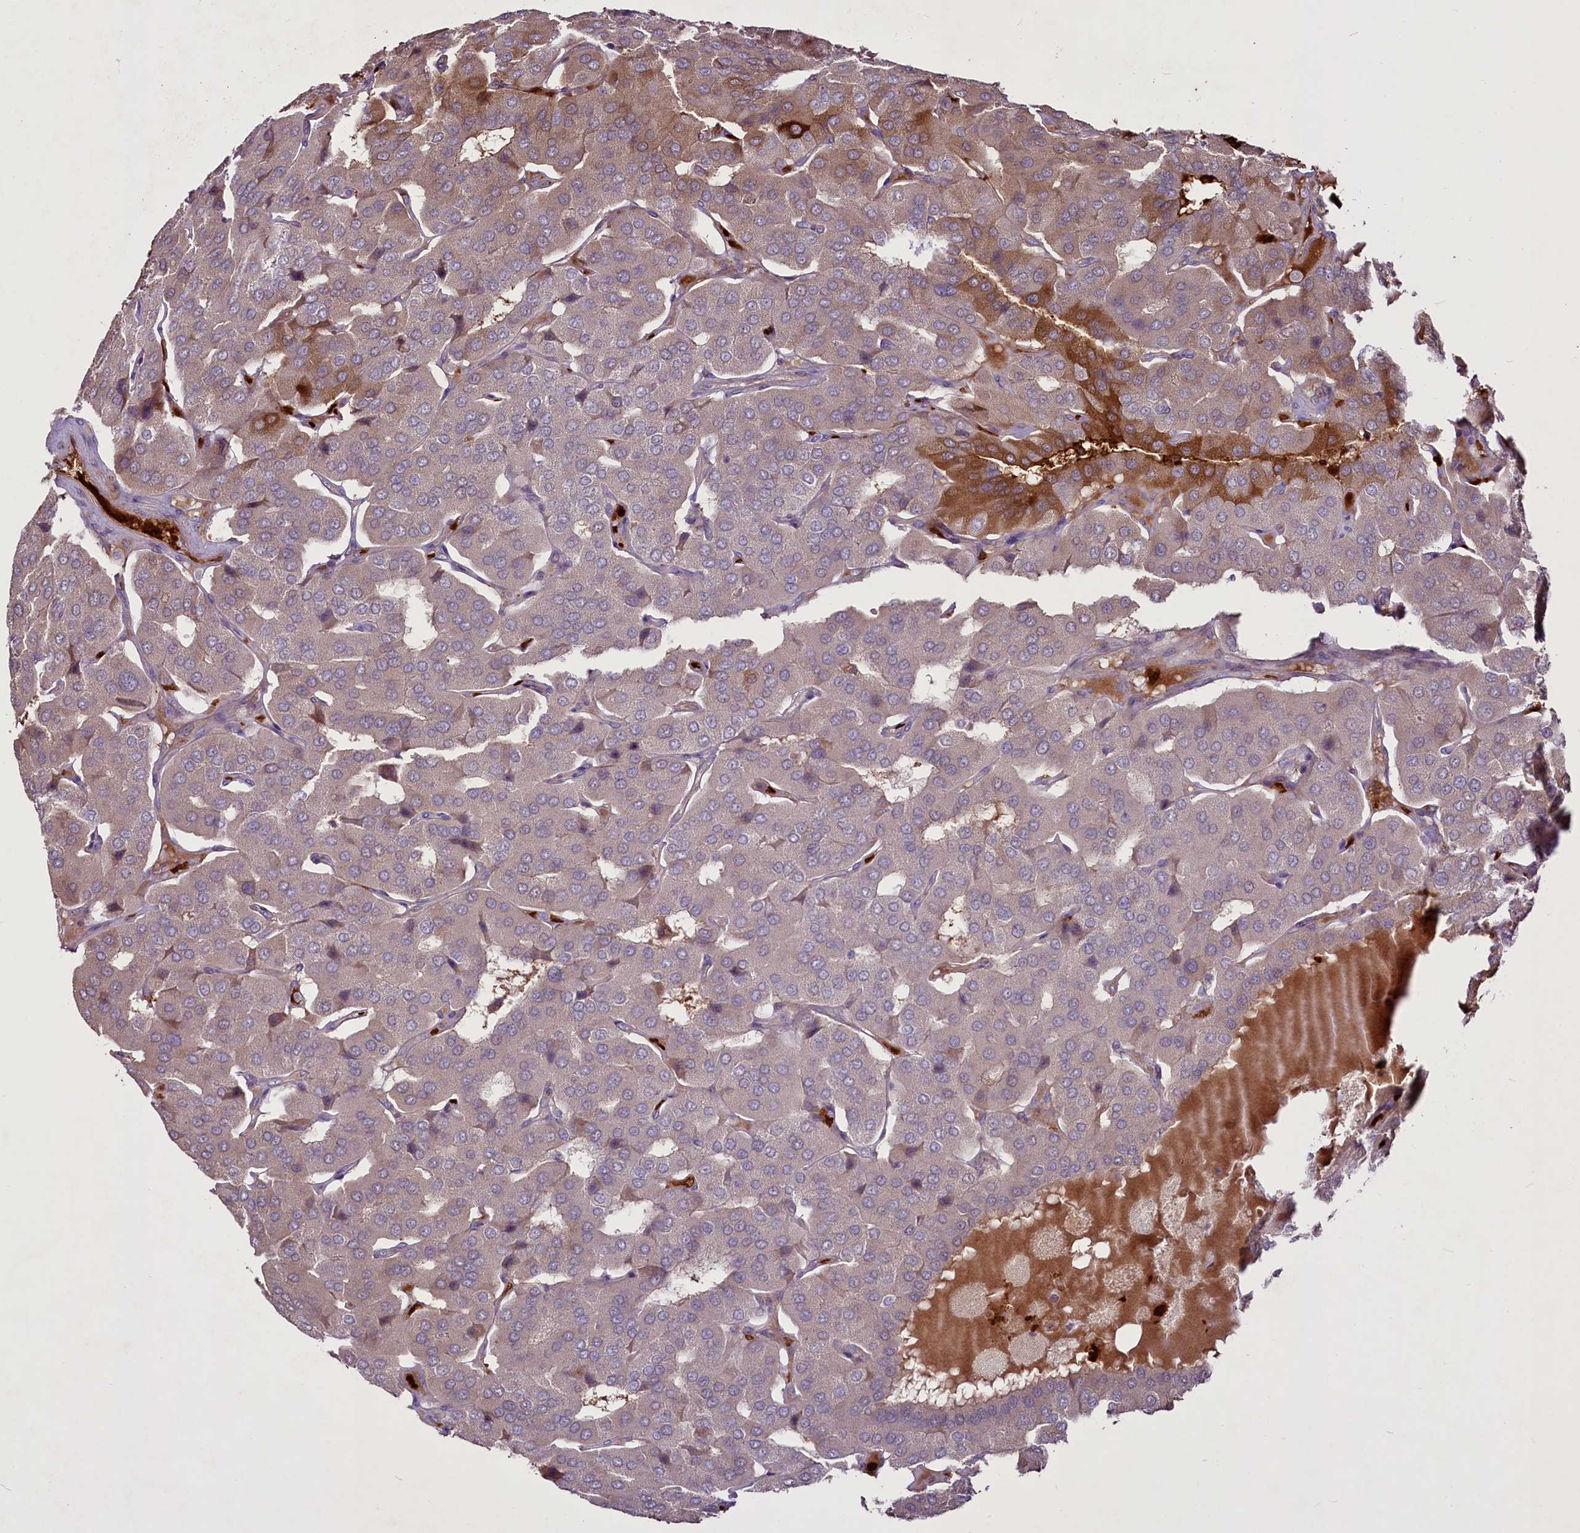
{"staining": {"intensity": "weak", "quantity": "<25%", "location": "cytoplasmic/membranous"}, "tissue": "parathyroid gland", "cell_type": "Glandular cells", "image_type": "normal", "snomed": [{"axis": "morphology", "description": "Normal tissue, NOS"}, {"axis": "morphology", "description": "Adenoma, NOS"}, {"axis": "topography", "description": "Parathyroid gland"}], "caption": "Glandular cells show no significant staining in benign parathyroid gland.", "gene": "SUSD3", "patient": {"sex": "female", "age": 86}}